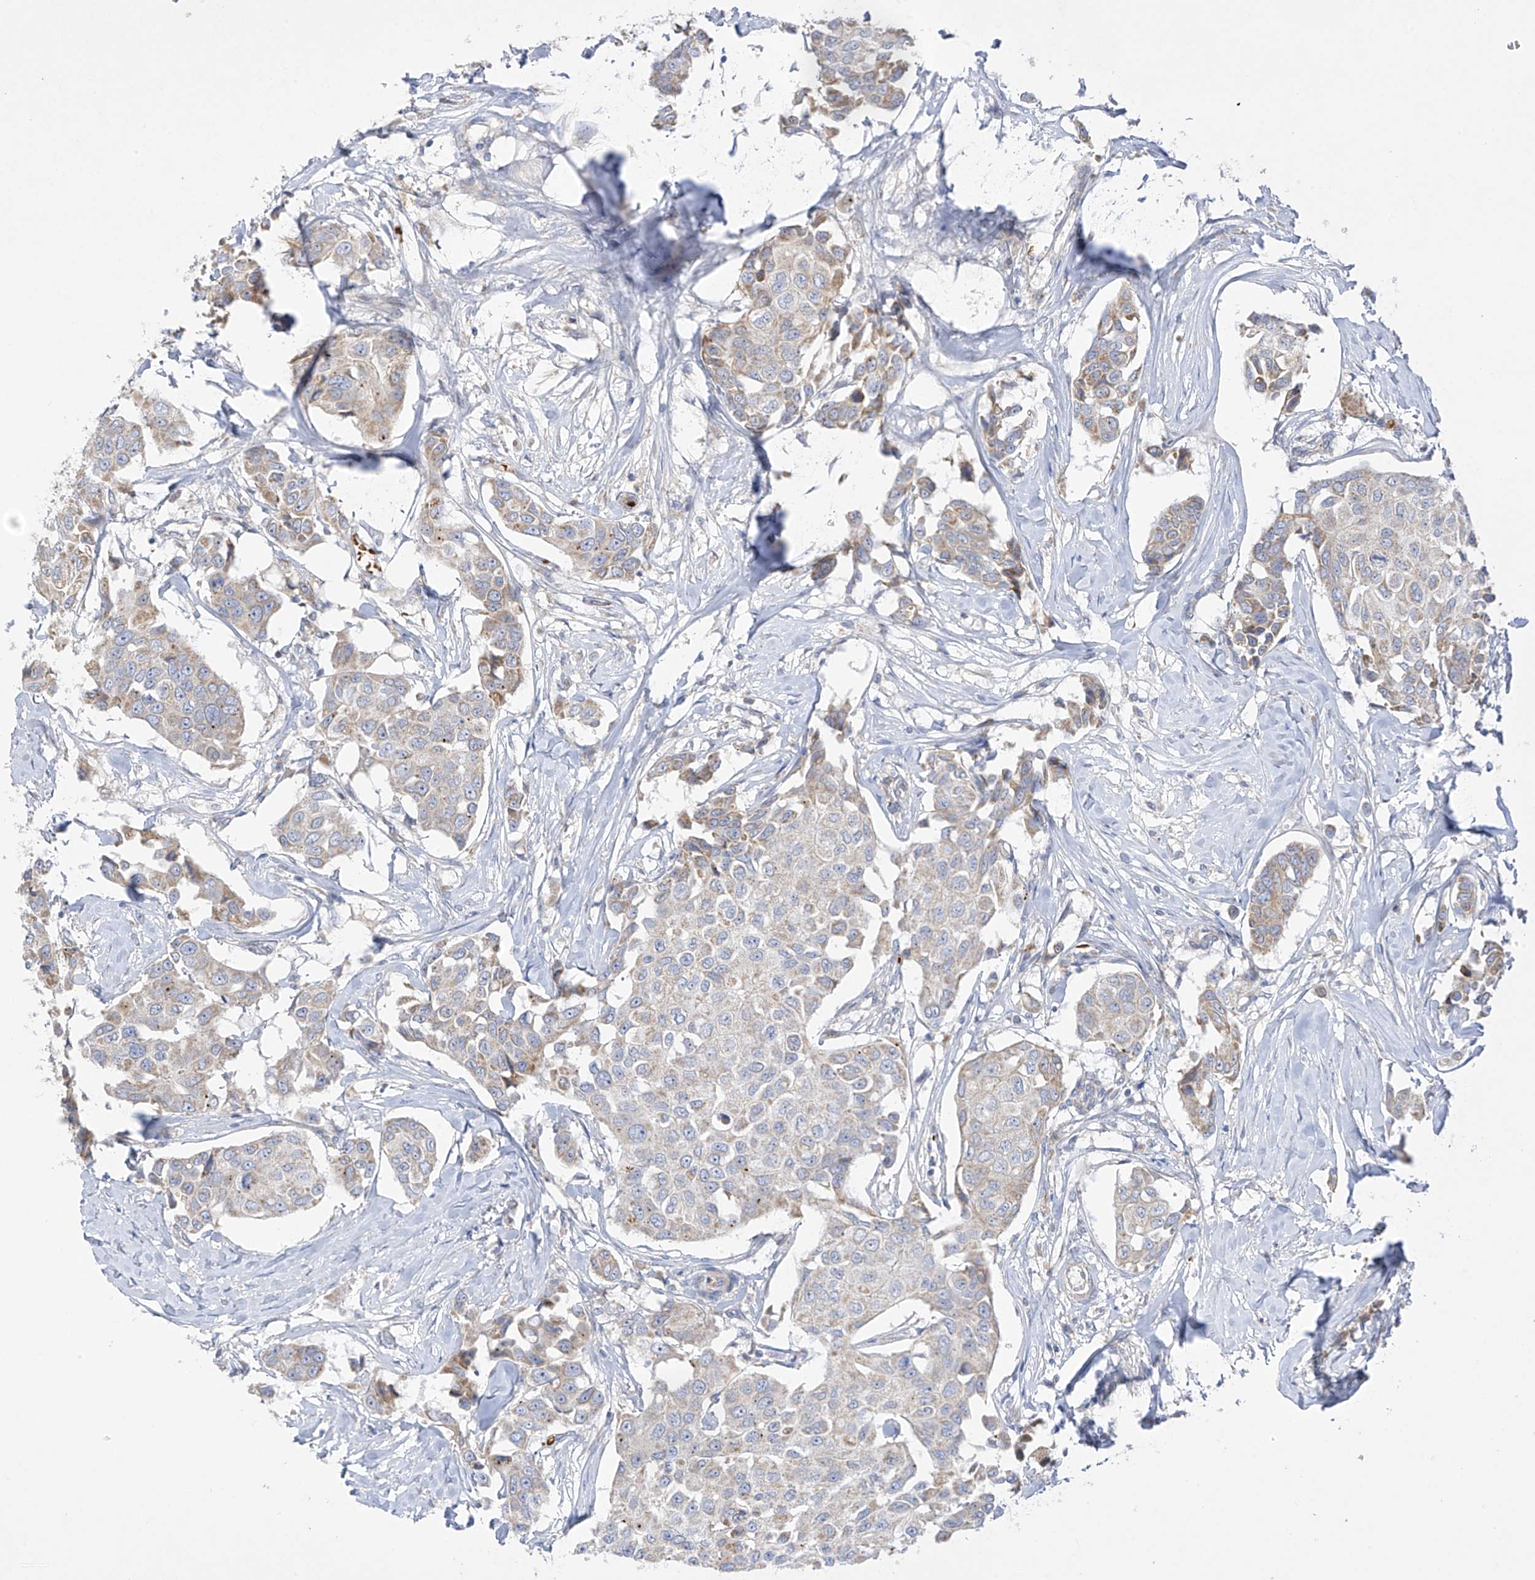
{"staining": {"intensity": "weak", "quantity": "<25%", "location": "cytoplasmic/membranous"}, "tissue": "breast cancer", "cell_type": "Tumor cells", "image_type": "cancer", "snomed": [{"axis": "morphology", "description": "Duct carcinoma"}, {"axis": "topography", "description": "Breast"}], "caption": "Immunohistochemistry histopathology image of infiltrating ductal carcinoma (breast) stained for a protein (brown), which shows no positivity in tumor cells. Brightfield microscopy of IHC stained with DAB (brown) and hematoxylin (blue), captured at high magnification.", "gene": "METTL18", "patient": {"sex": "female", "age": 80}}